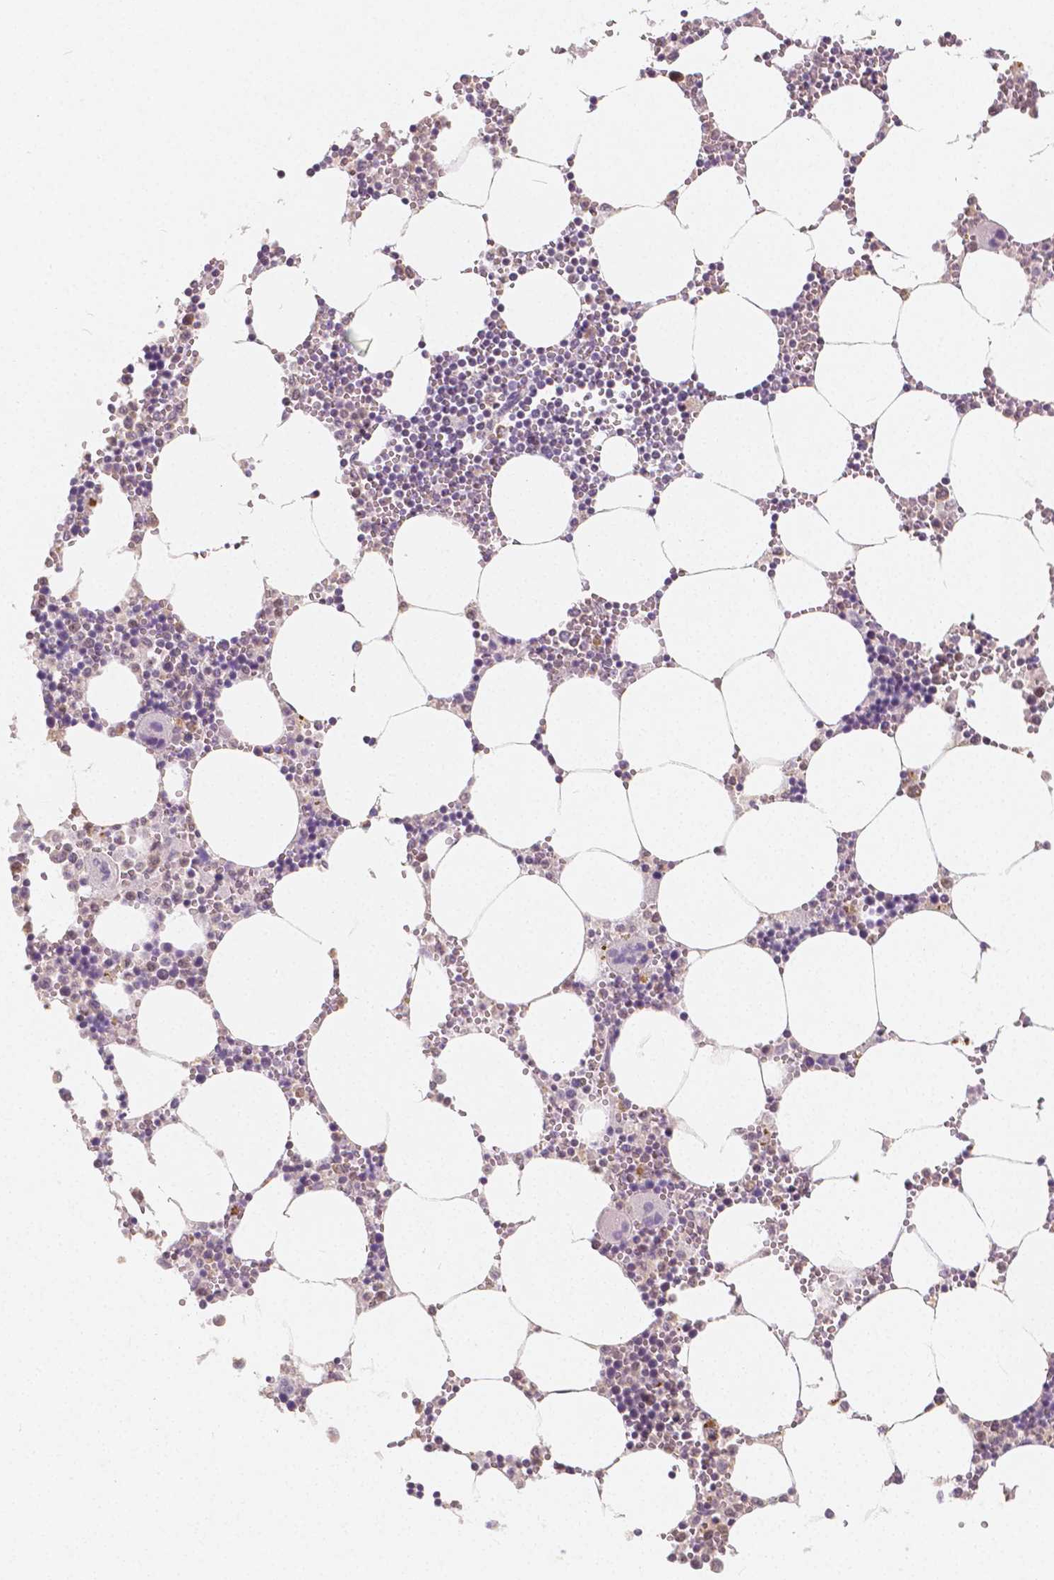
{"staining": {"intensity": "negative", "quantity": "none", "location": "none"}, "tissue": "bone marrow", "cell_type": "Hematopoietic cells", "image_type": "normal", "snomed": [{"axis": "morphology", "description": "Normal tissue, NOS"}, {"axis": "topography", "description": "Bone marrow"}], "caption": "This is an IHC image of unremarkable human bone marrow. There is no positivity in hematopoietic cells.", "gene": "NOLC1", "patient": {"sex": "male", "age": 54}}